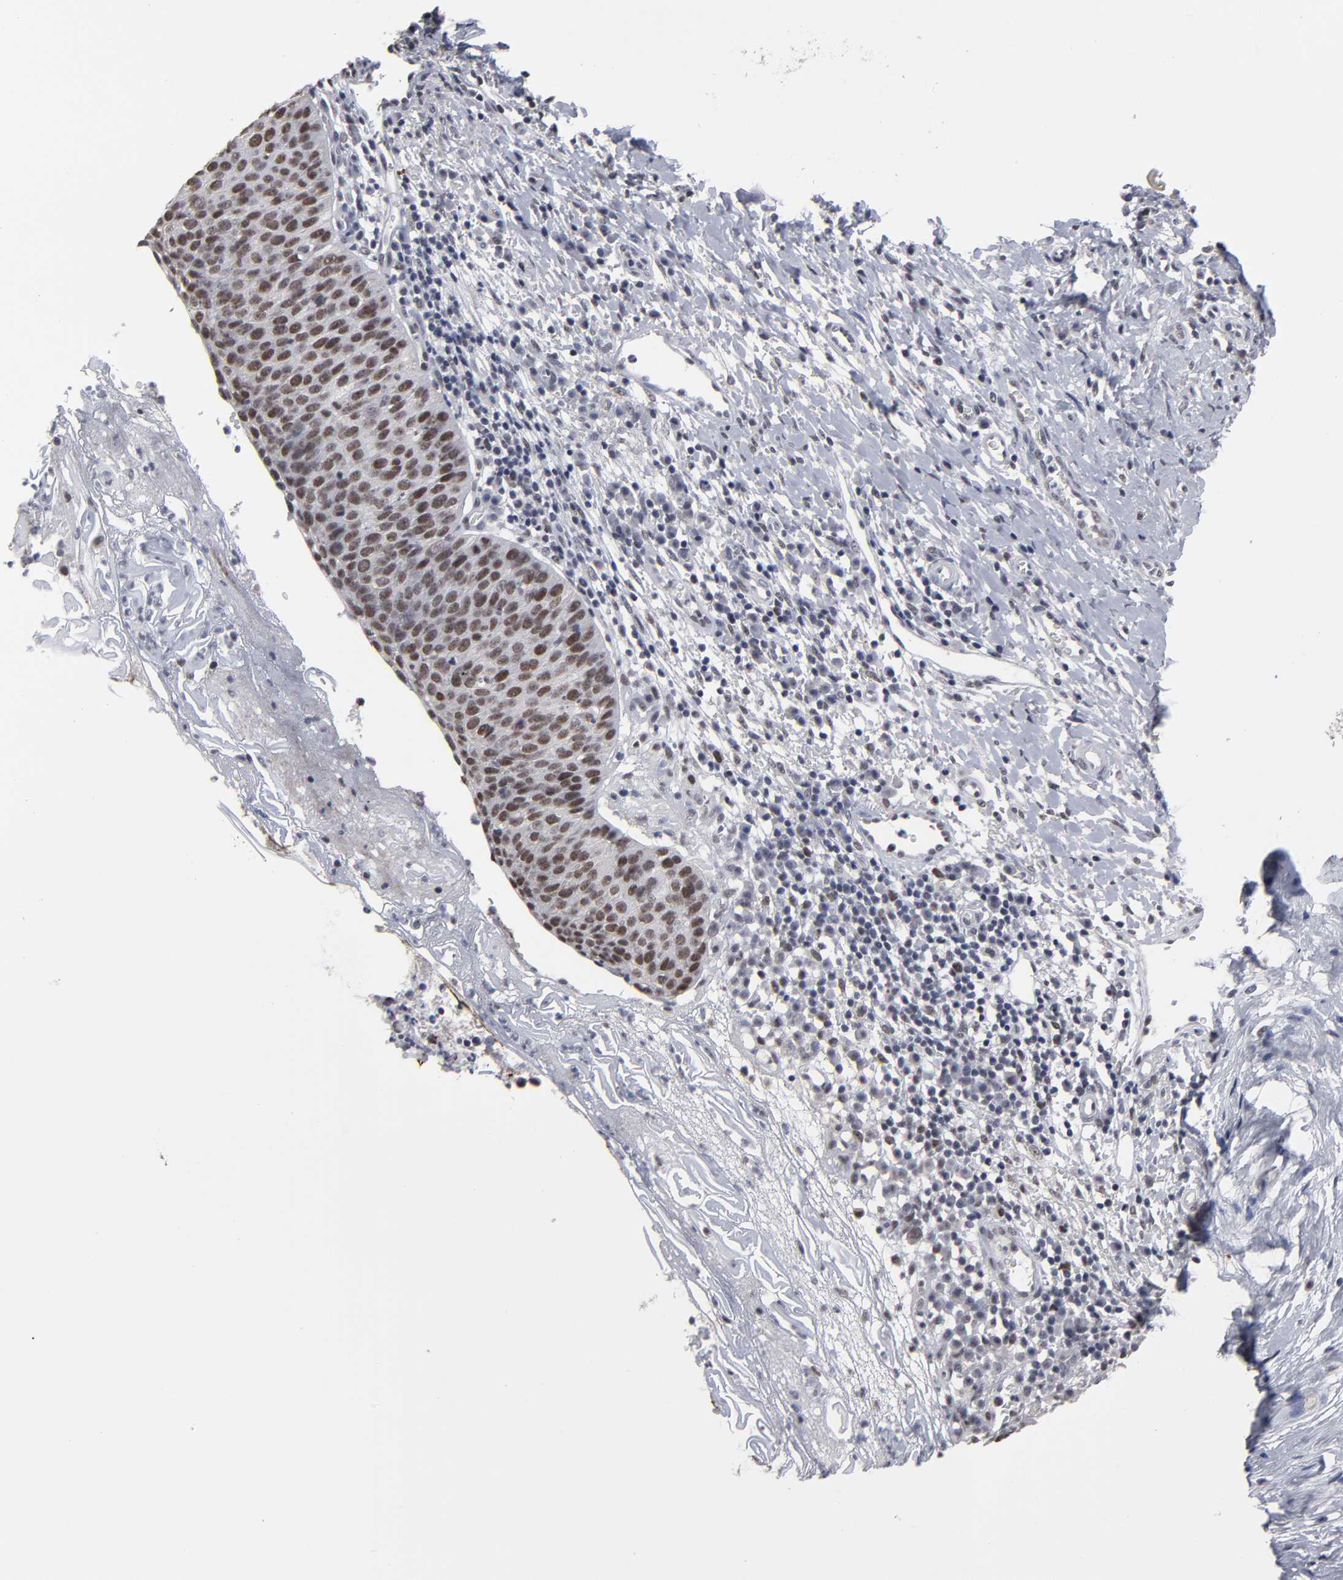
{"staining": {"intensity": "moderate", "quantity": ">75%", "location": "nuclear"}, "tissue": "cervical cancer", "cell_type": "Tumor cells", "image_type": "cancer", "snomed": [{"axis": "morphology", "description": "Normal tissue, NOS"}, {"axis": "morphology", "description": "Squamous cell carcinoma, NOS"}, {"axis": "topography", "description": "Cervix"}], "caption": "Tumor cells reveal moderate nuclear positivity in about >75% of cells in squamous cell carcinoma (cervical).", "gene": "SSRP1", "patient": {"sex": "female", "age": 39}}